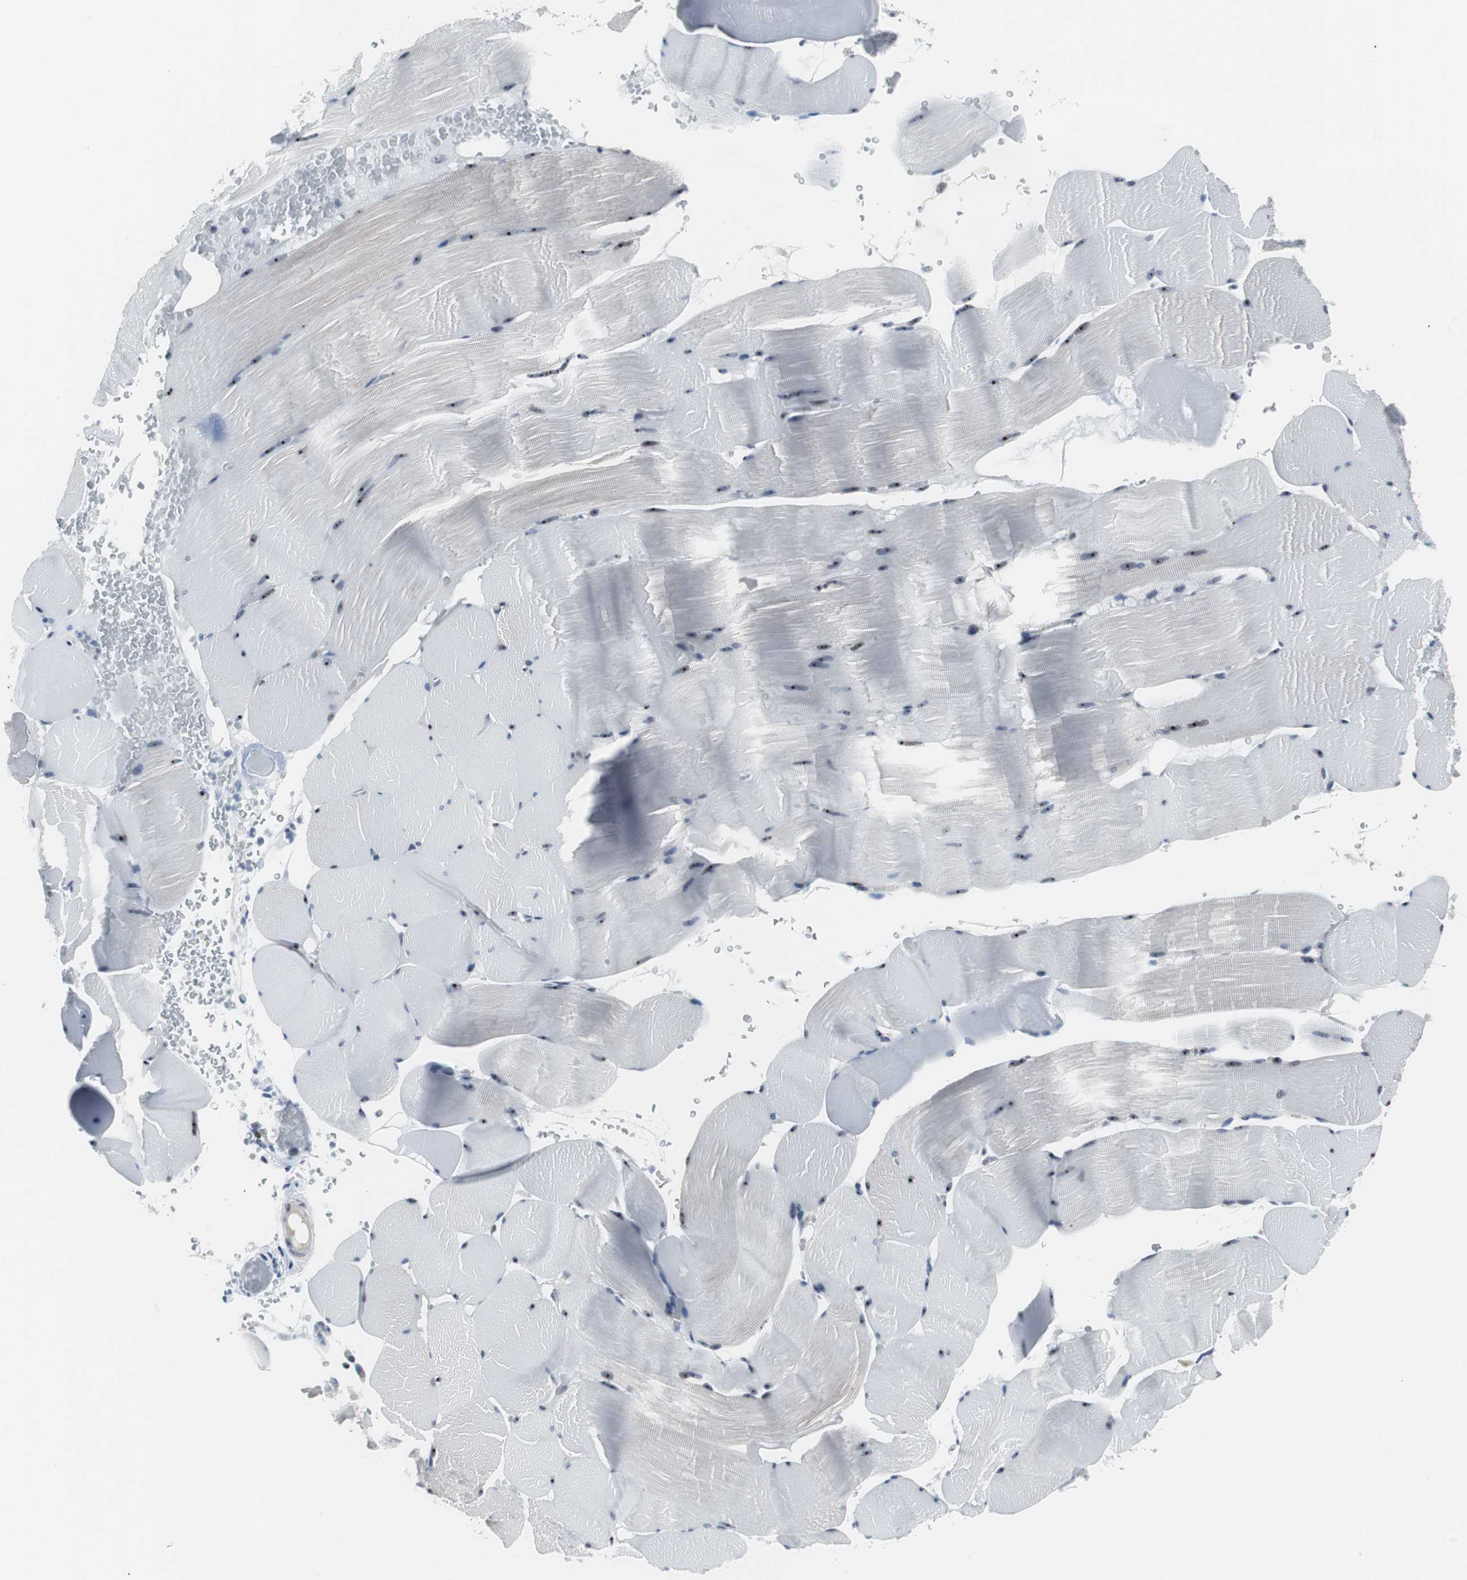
{"staining": {"intensity": "moderate", "quantity": "<25%", "location": "nuclear"}, "tissue": "skeletal muscle", "cell_type": "Myocytes", "image_type": "normal", "snomed": [{"axis": "morphology", "description": "Normal tissue, NOS"}, {"axis": "topography", "description": "Skeletal muscle"}], "caption": "Skeletal muscle stained with a brown dye exhibits moderate nuclear positive staining in approximately <25% of myocytes.", "gene": "DOK1", "patient": {"sex": "male", "age": 62}}